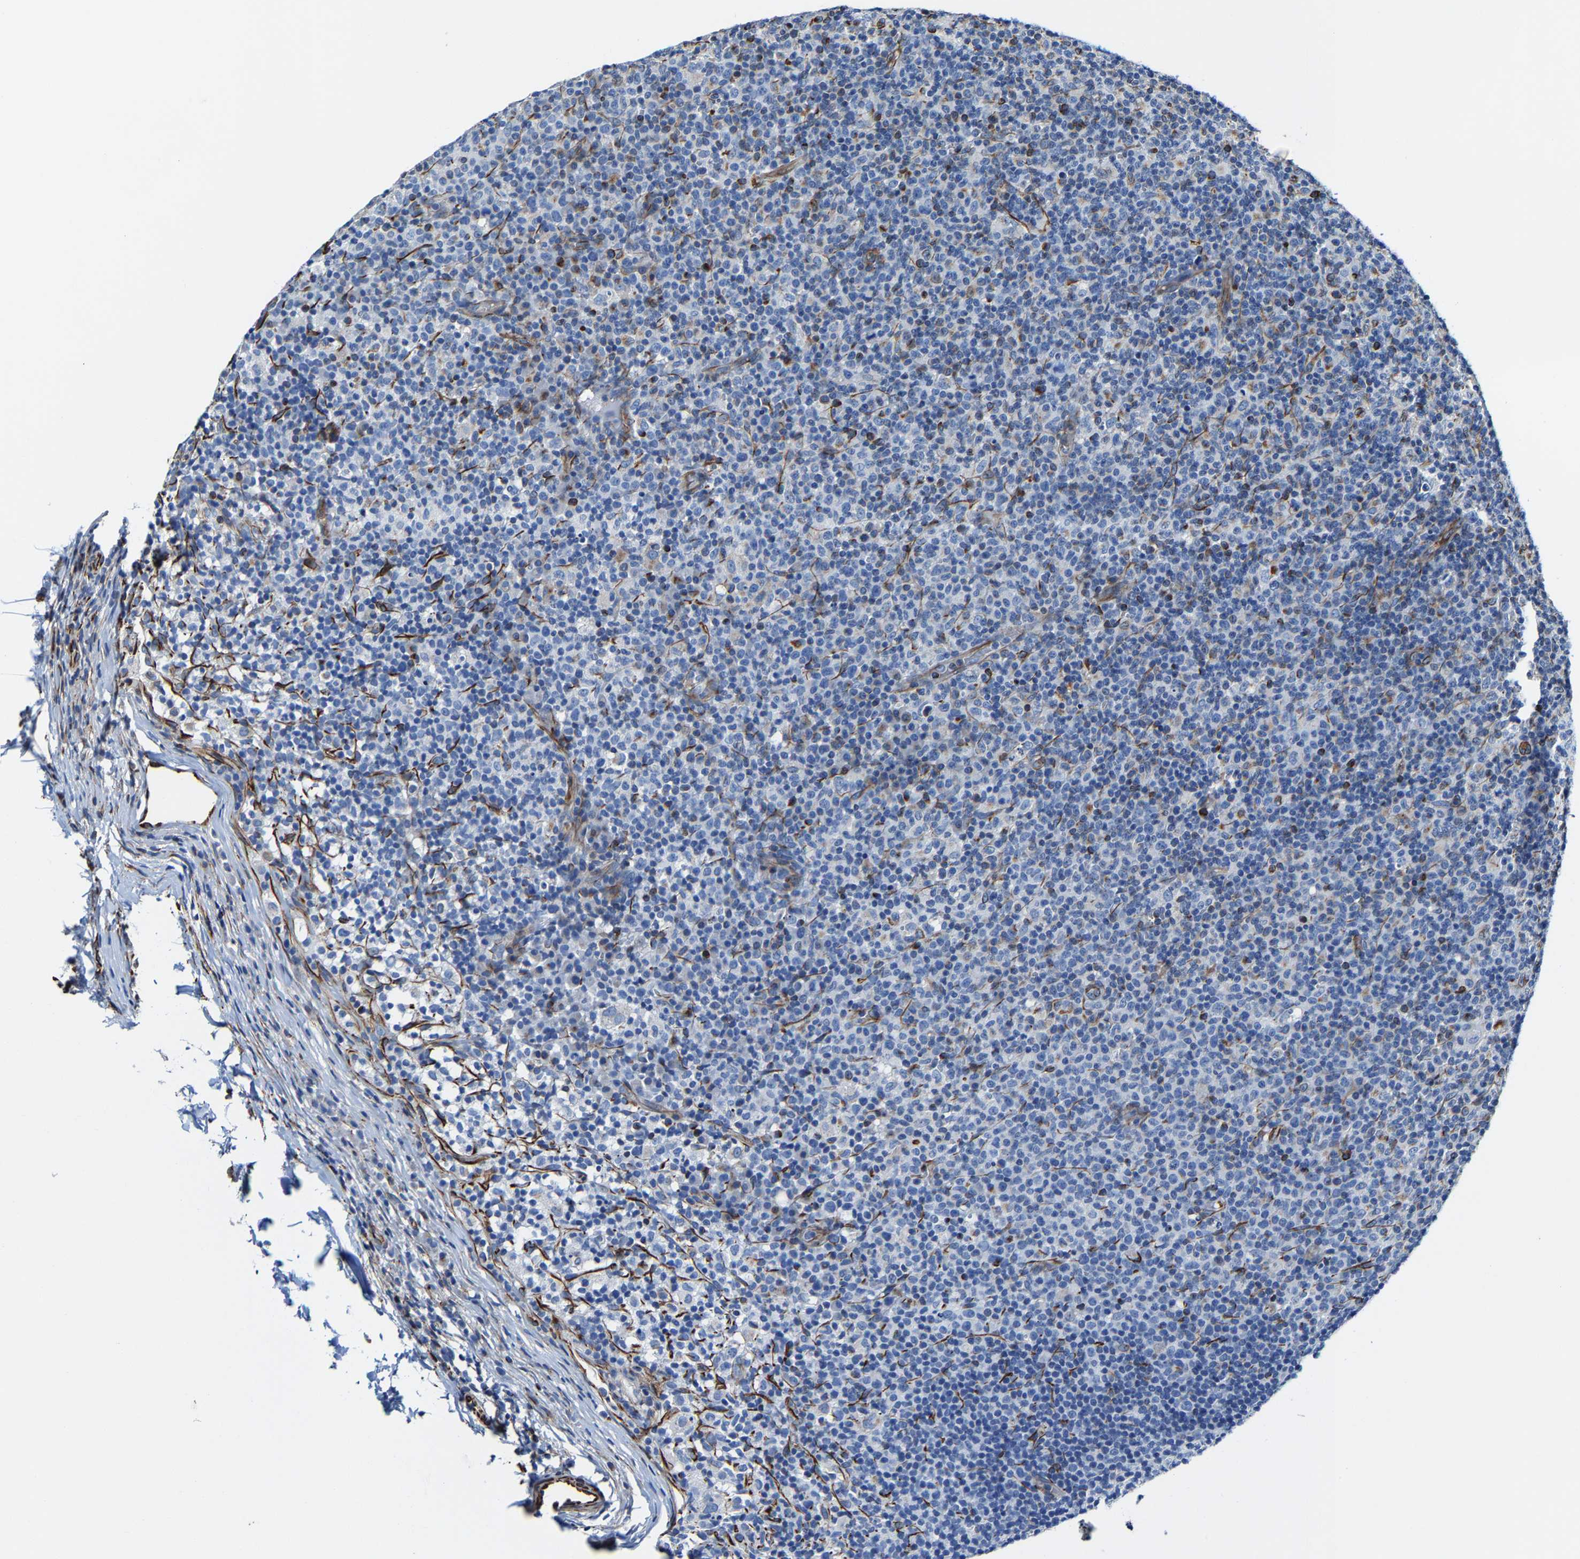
{"staining": {"intensity": "negative", "quantity": "none", "location": "none"}, "tissue": "lymph node", "cell_type": "Germinal center cells", "image_type": "normal", "snomed": [{"axis": "morphology", "description": "Normal tissue, NOS"}, {"axis": "morphology", "description": "Inflammation, NOS"}, {"axis": "topography", "description": "Lymph node"}], "caption": "Immunohistochemistry (IHC) of normal lymph node reveals no staining in germinal center cells. Brightfield microscopy of immunohistochemistry (IHC) stained with DAB (brown) and hematoxylin (blue), captured at high magnification.", "gene": "MMEL1", "patient": {"sex": "male", "age": 55}}